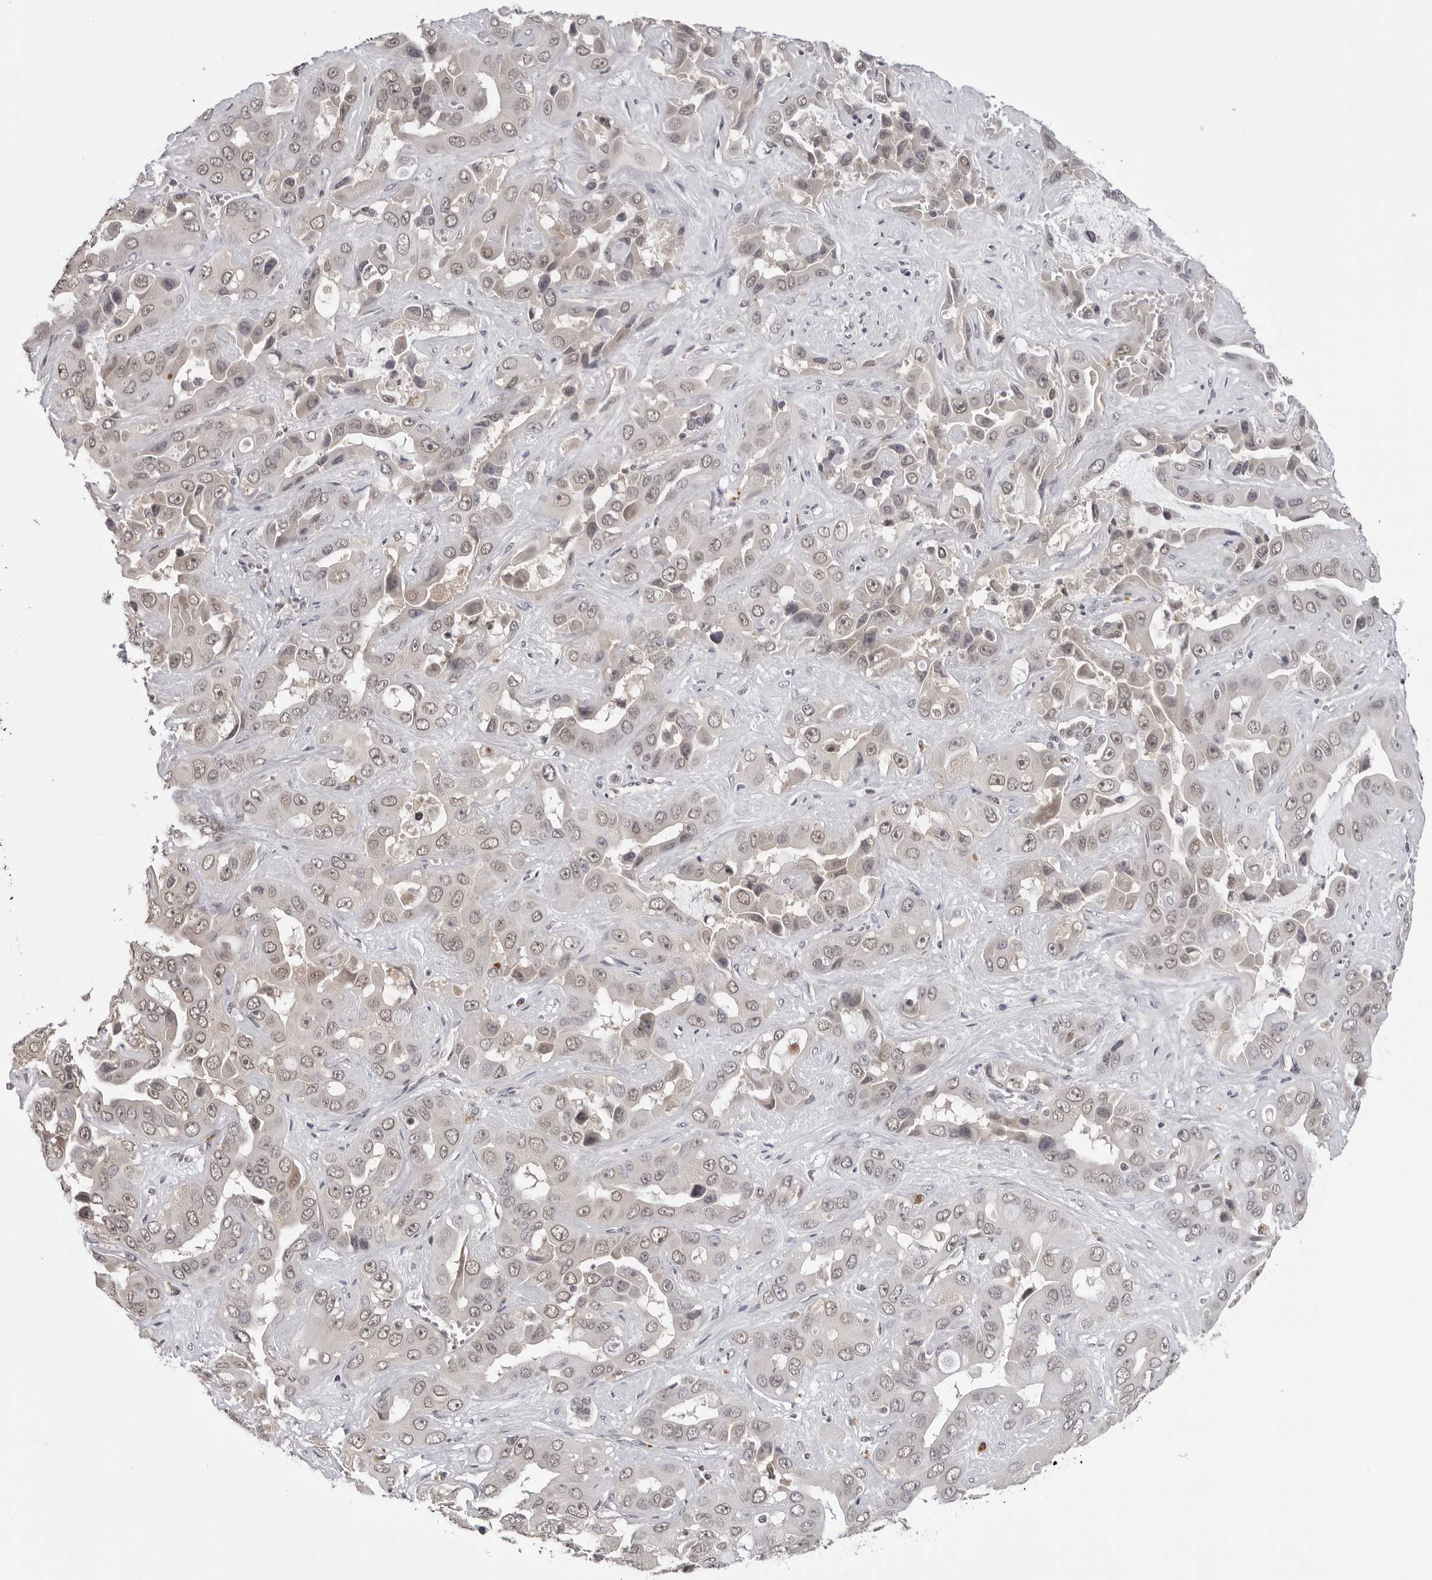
{"staining": {"intensity": "weak", "quantity": ">75%", "location": "nuclear"}, "tissue": "liver cancer", "cell_type": "Tumor cells", "image_type": "cancer", "snomed": [{"axis": "morphology", "description": "Cholangiocarcinoma"}, {"axis": "topography", "description": "Liver"}], "caption": "Immunohistochemical staining of human liver cancer displays low levels of weak nuclear positivity in approximately >75% of tumor cells.", "gene": "CDK20", "patient": {"sex": "female", "age": 52}}